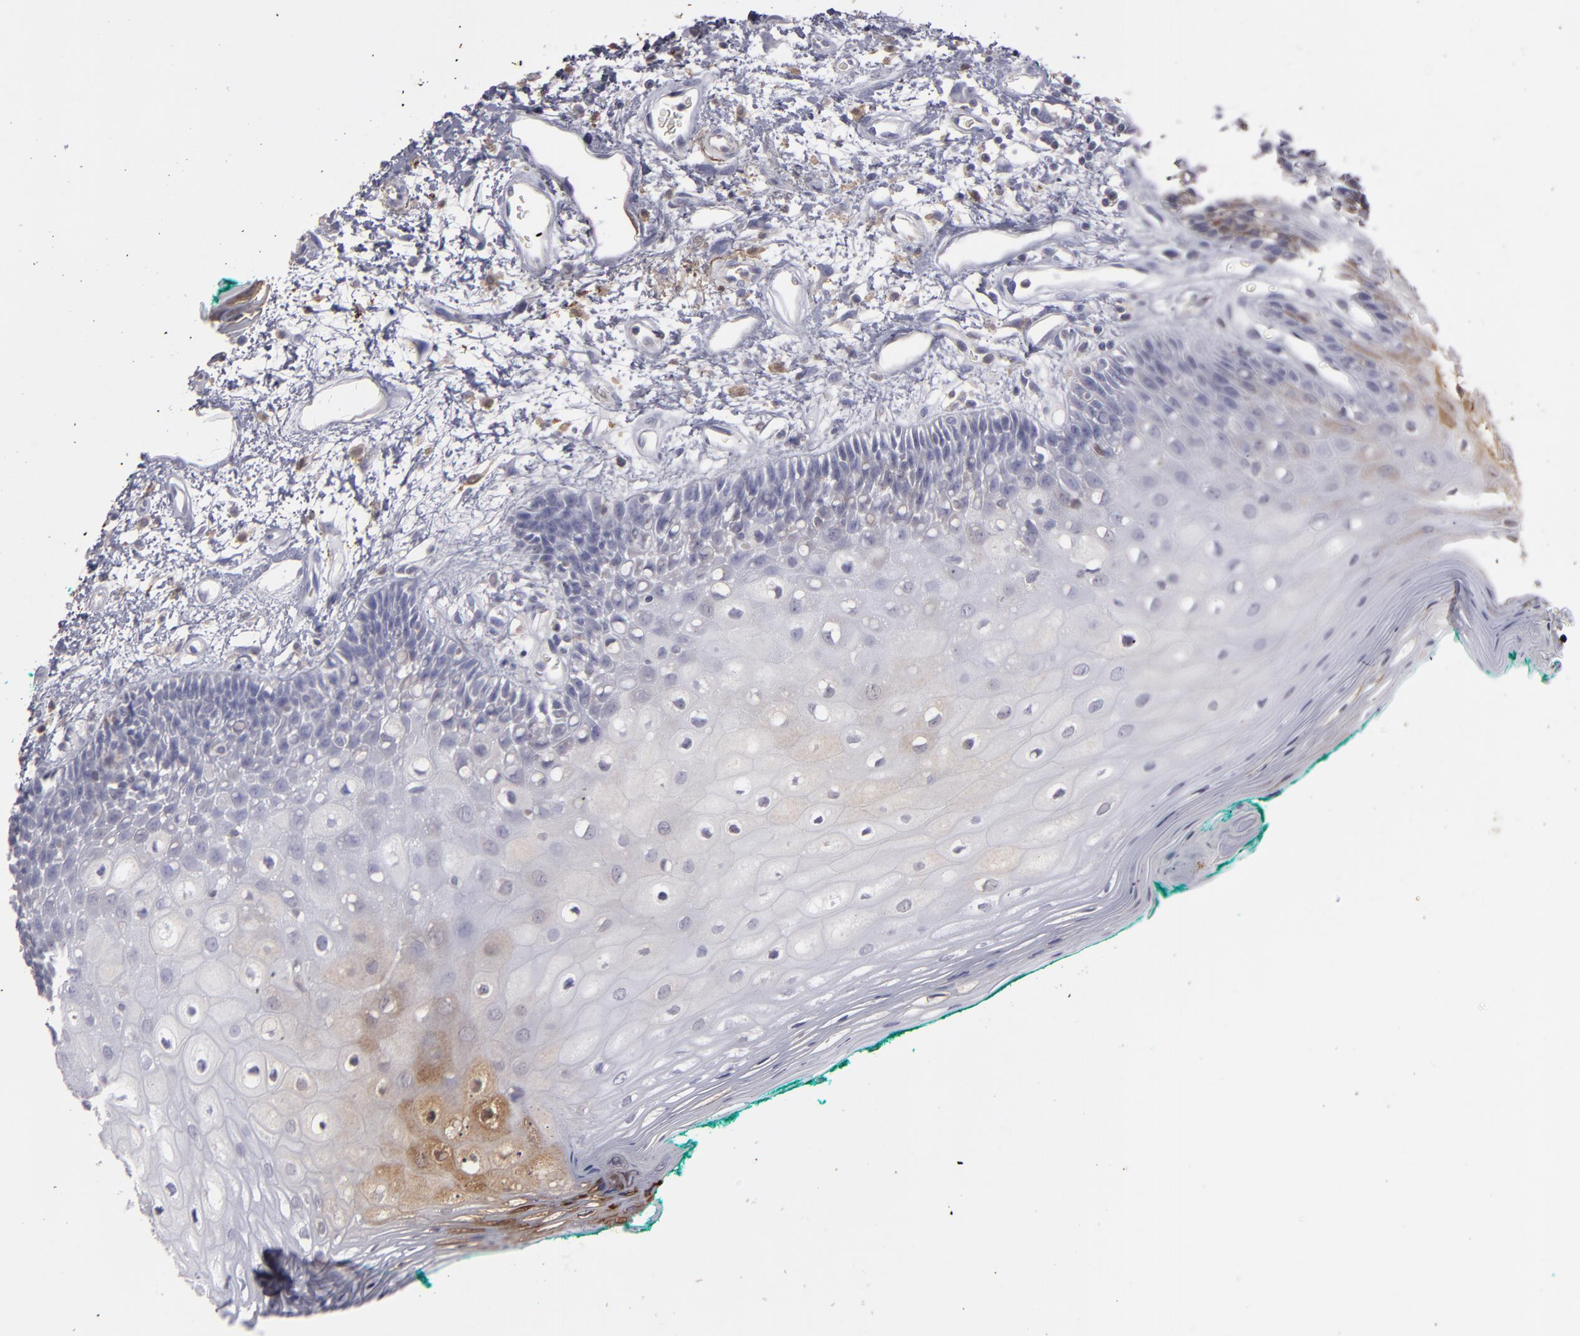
{"staining": {"intensity": "strong", "quantity": "25%-75%", "location": "cytoplasmic/membranous"}, "tissue": "oral mucosa", "cell_type": "Squamous epithelial cells", "image_type": "normal", "snomed": [{"axis": "morphology", "description": "Normal tissue, NOS"}, {"axis": "morphology", "description": "Squamous cell carcinoma, NOS"}, {"axis": "topography", "description": "Skeletal muscle"}, {"axis": "topography", "description": "Oral tissue"}, {"axis": "topography", "description": "Head-Neck"}], "caption": "Oral mucosa stained with a protein marker displays strong staining in squamous epithelial cells.", "gene": "SEMA3G", "patient": {"sex": "female", "age": 84}}